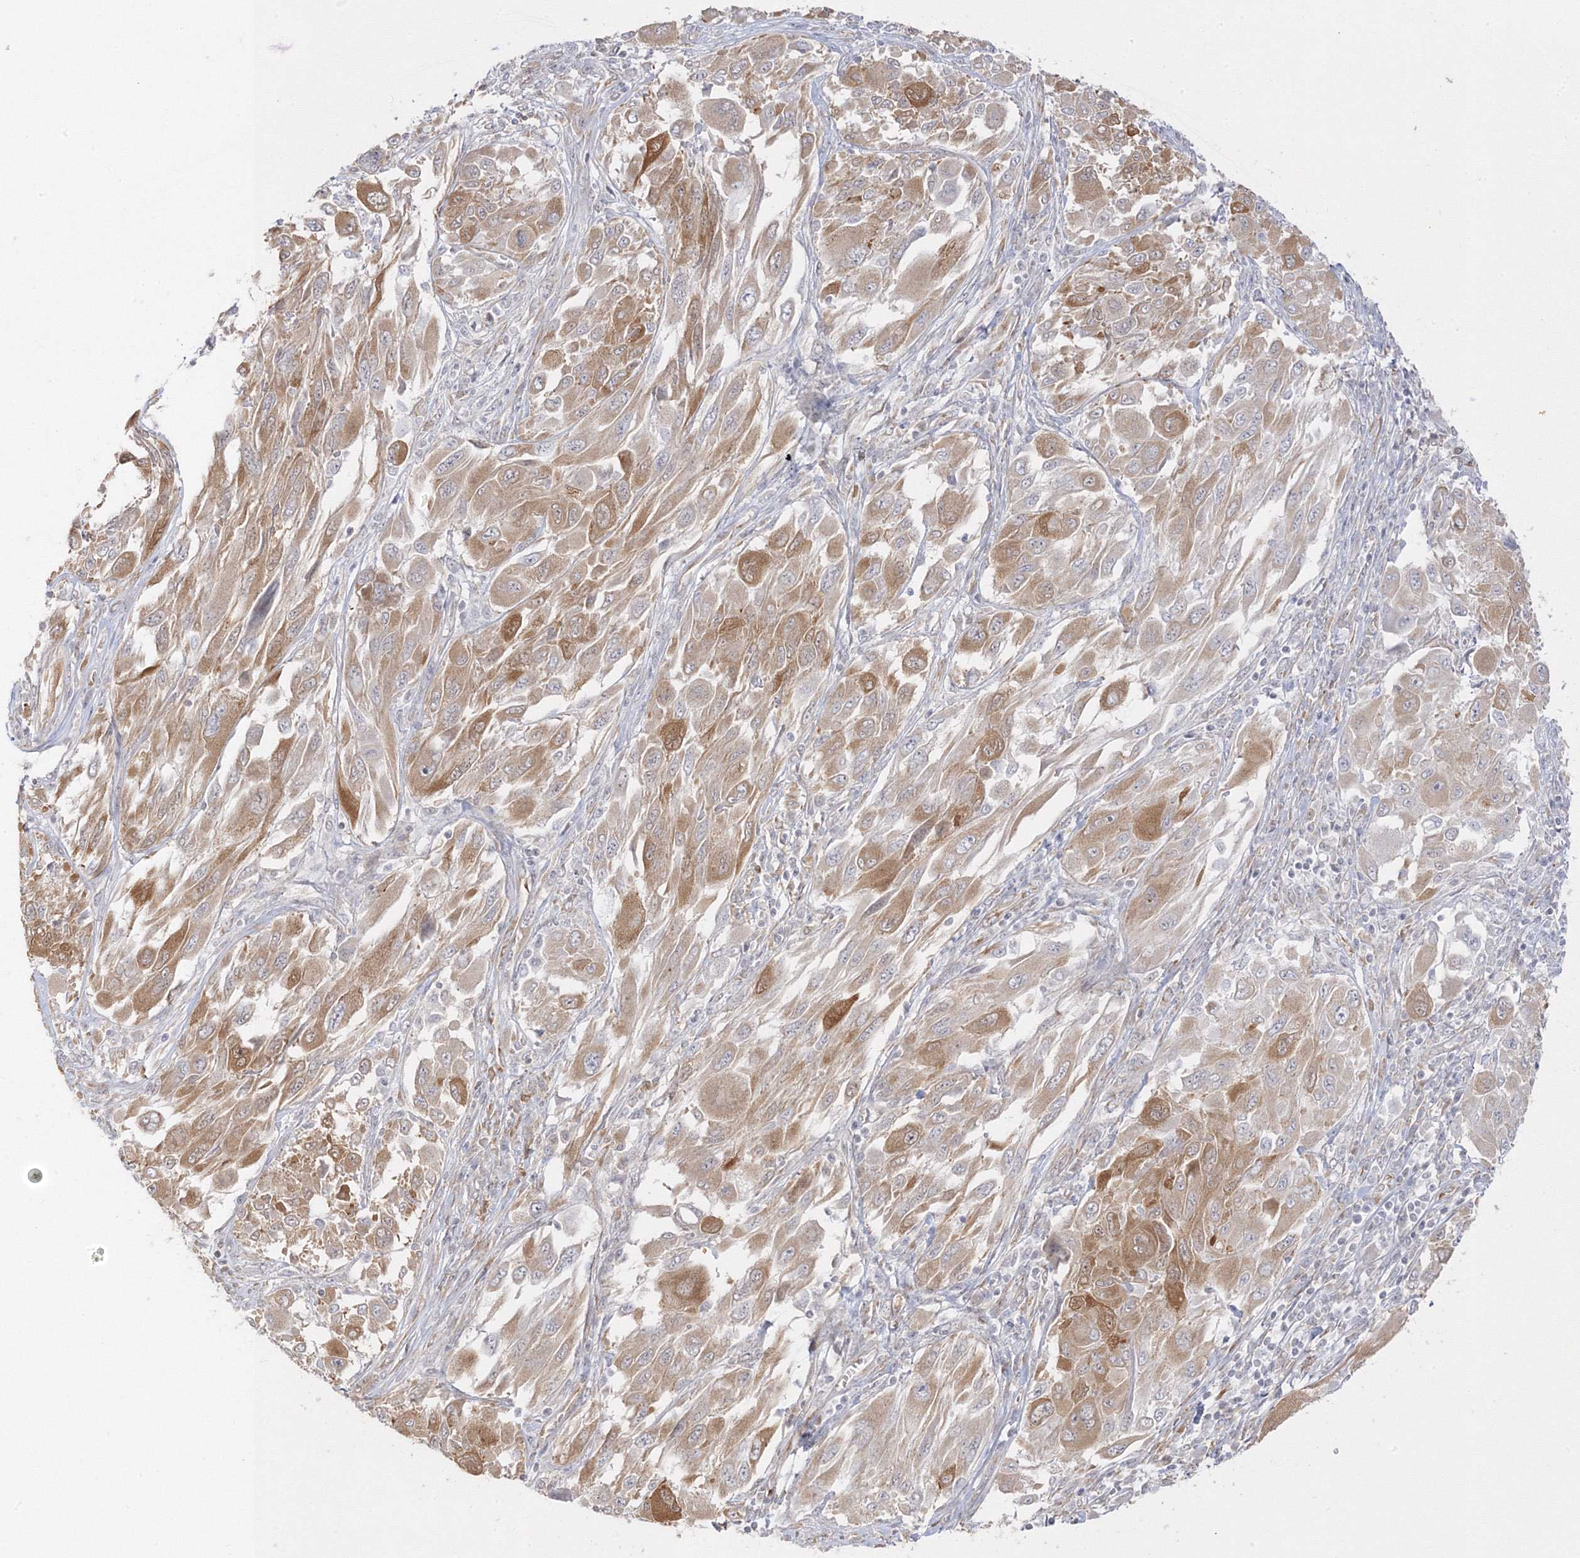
{"staining": {"intensity": "moderate", "quantity": ">75%", "location": "cytoplasmic/membranous"}, "tissue": "melanoma", "cell_type": "Tumor cells", "image_type": "cancer", "snomed": [{"axis": "morphology", "description": "Malignant melanoma, NOS"}, {"axis": "topography", "description": "Skin"}], "caption": "DAB immunohistochemical staining of melanoma reveals moderate cytoplasmic/membranous protein staining in about >75% of tumor cells. (Stains: DAB (3,3'-diaminobenzidine) in brown, nuclei in blue, Microscopy: brightfield microscopy at high magnification).", "gene": "C2CD2", "patient": {"sex": "female", "age": 91}}